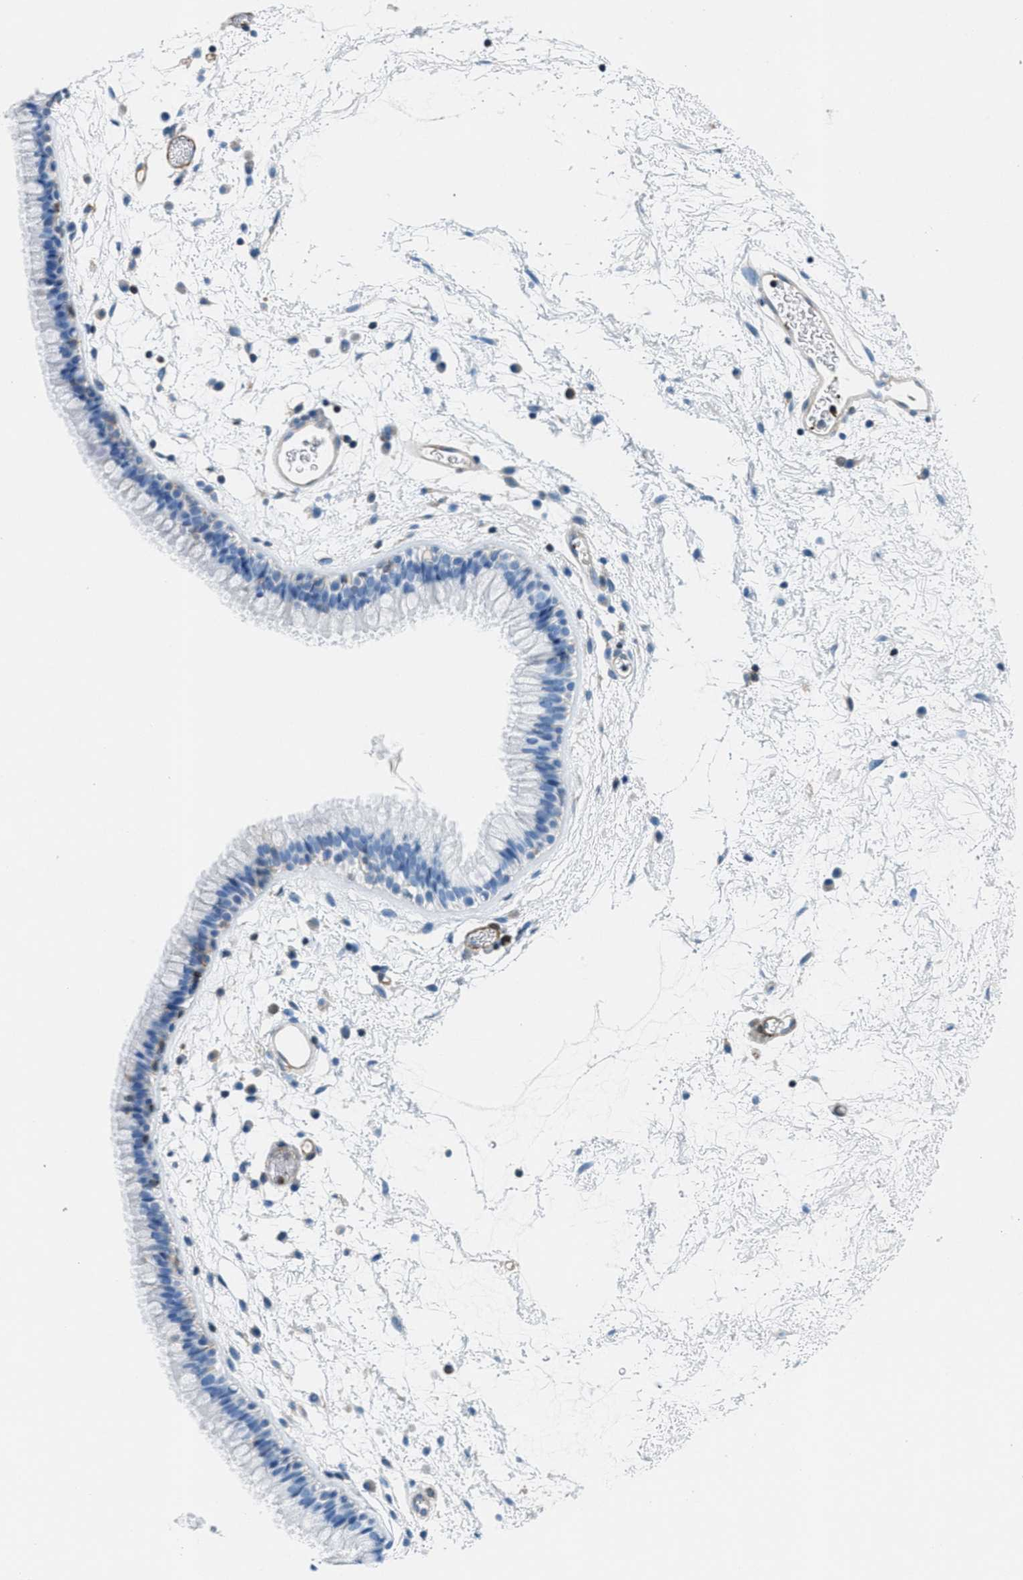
{"staining": {"intensity": "weak", "quantity": "<25%", "location": "cytoplasmic/membranous"}, "tissue": "nasopharynx", "cell_type": "Respiratory epithelial cells", "image_type": "normal", "snomed": [{"axis": "morphology", "description": "Normal tissue, NOS"}, {"axis": "morphology", "description": "Inflammation, NOS"}, {"axis": "topography", "description": "Nasopharynx"}], "caption": "A high-resolution image shows immunohistochemistry (IHC) staining of normal nasopharynx, which exhibits no significant expression in respiratory epithelial cells.", "gene": "MAPRE2", "patient": {"sex": "male", "age": 48}}